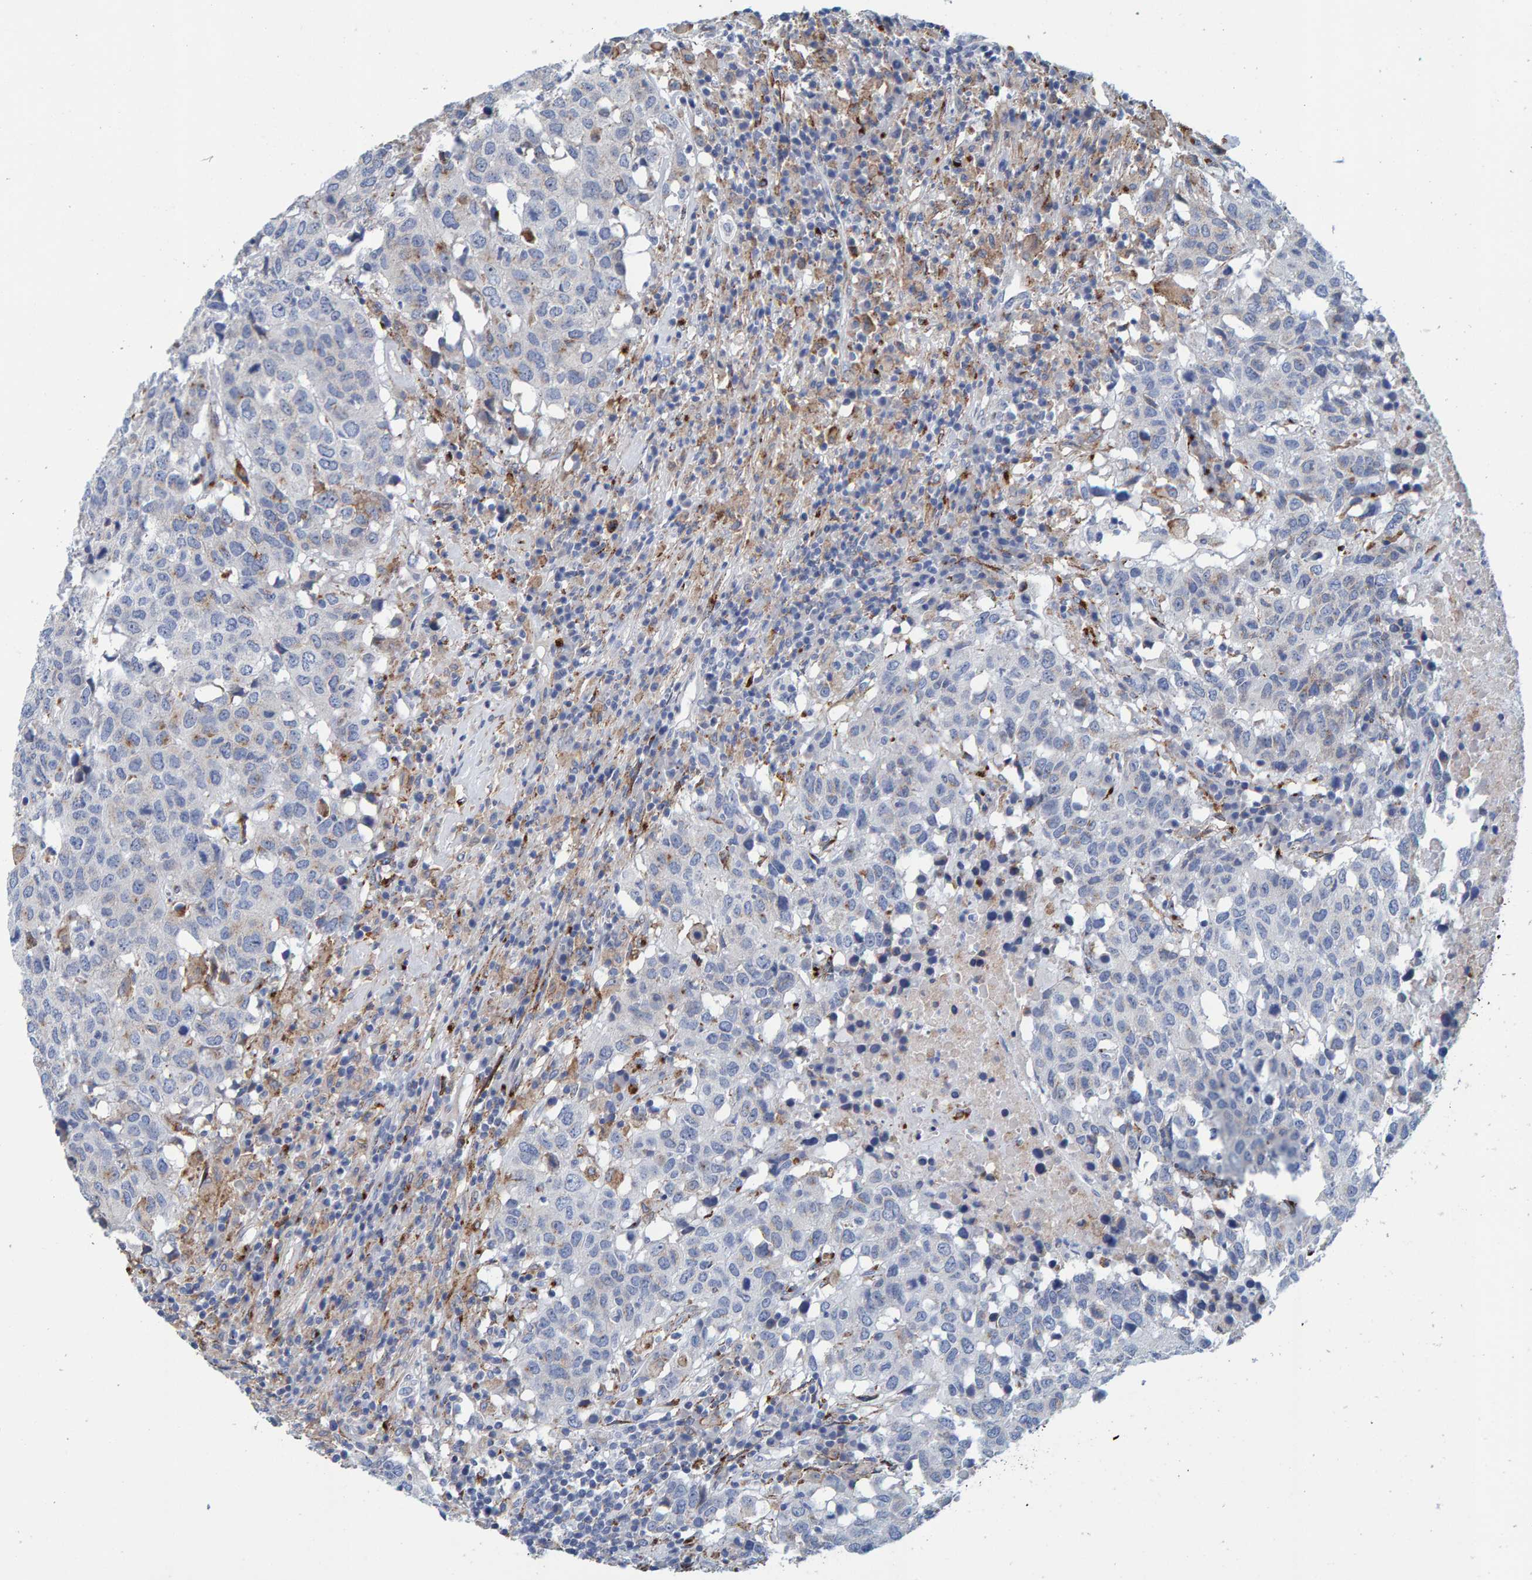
{"staining": {"intensity": "negative", "quantity": "none", "location": "none"}, "tissue": "head and neck cancer", "cell_type": "Tumor cells", "image_type": "cancer", "snomed": [{"axis": "morphology", "description": "Squamous cell carcinoma, NOS"}, {"axis": "topography", "description": "Head-Neck"}], "caption": "Micrograph shows no protein staining in tumor cells of squamous cell carcinoma (head and neck) tissue.", "gene": "LRP1", "patient": {"sex": "male", "age": 66}}